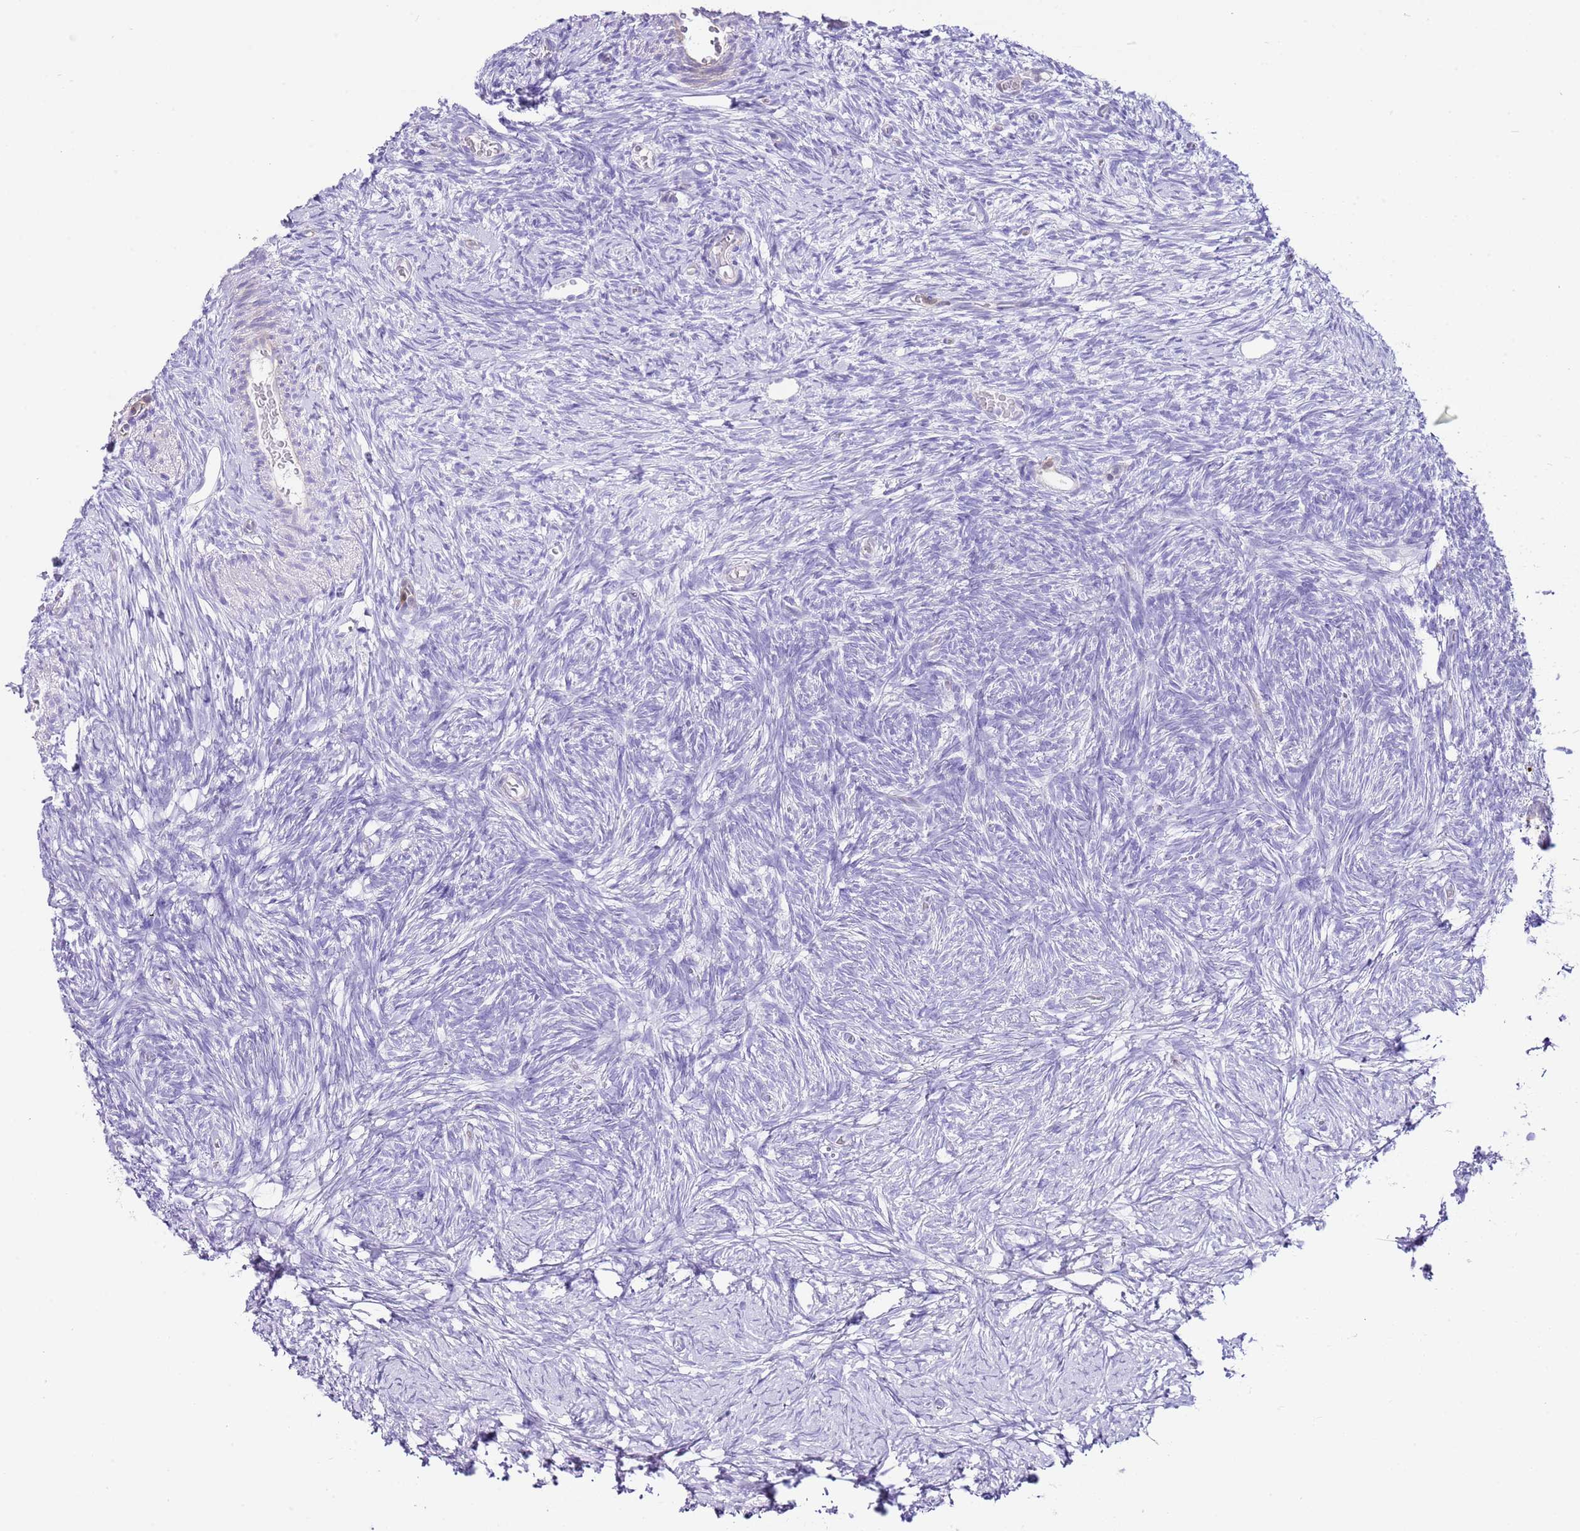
{"staining": {"intensity": "negative", "quantity": "none", "location": "none"}, "tissue": "ovary", "cell_type": "Follicle cells", "image_type": "normal", "snomed": [{"axis": "morphology", "description": "Normal tissue, NOS"}, {"axis": "topography", "description": "Ovary"}], "caption": "Protein analysis of unremarkable ovary reveals no significant expression in follicle cells.", "gene": "ALDH3A1", "patient": {"sex": "female", "age": 39}}